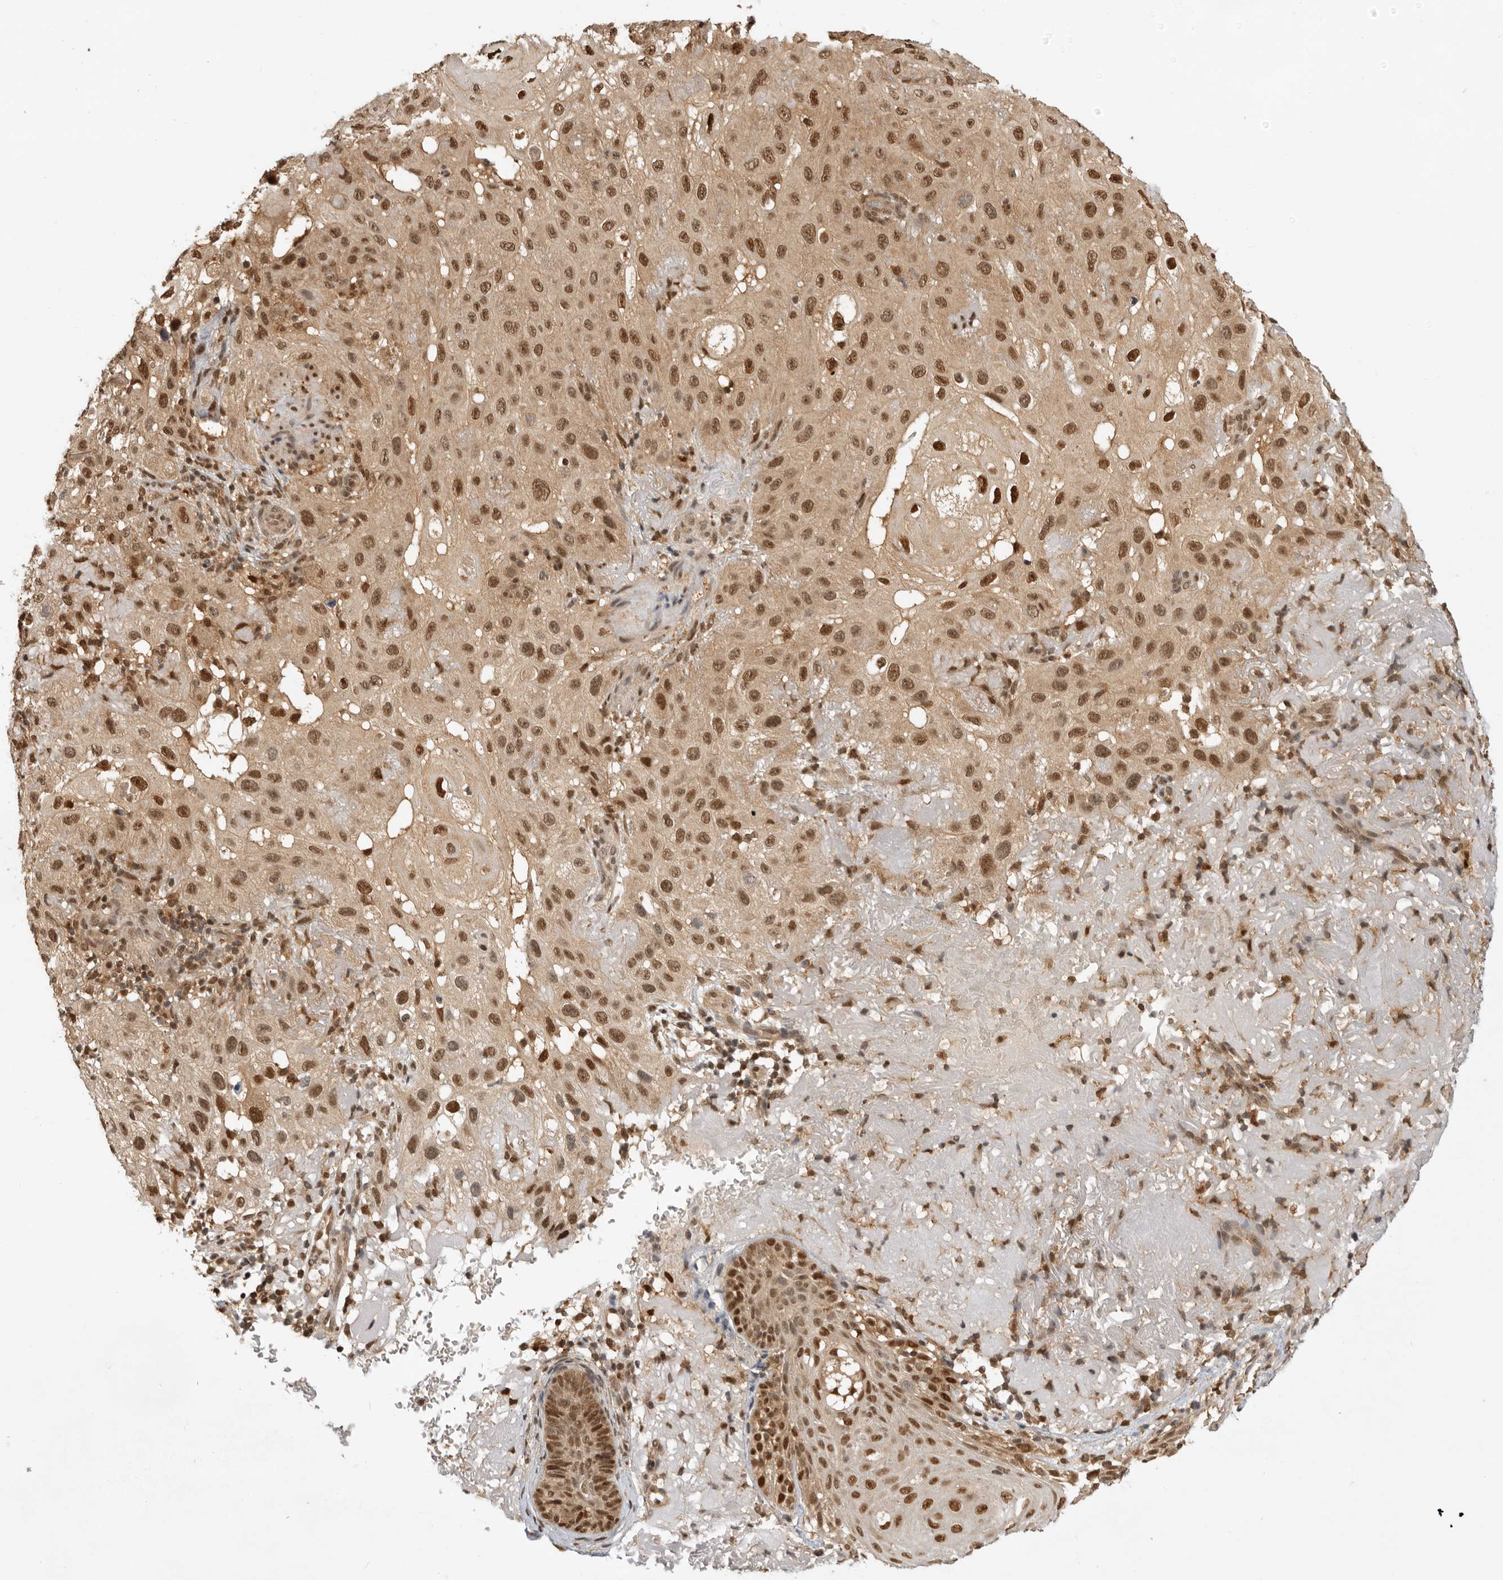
{"staining": {"intensity": "strong", "quantity": ">75%", "location": "nuclear"}, "tissue": "skin cancer", "cell_type": "Tumor cells", "image_type": "cancer", "snomed": [{"axis": "morphology", "description": "Normal tissue, NOS"}, {"axis": "morphology", "description": "Squamous cell carcinoma, NOS"}, {"axis": "topography", "description": "Skin"}], "caption": "Skin cancer stained with immunohistochemistry demonstrates strong nuclear staining in approximately >75% of tumor cells. The protein of interest is stained brown, and the nuclei are stained in blue (DAB (3,3'-diaminobenzidine) IHC with brightfield microscopy, high magnification).", "gene": "ADPRS", "patient": {"sex": "female", "age": 96}}